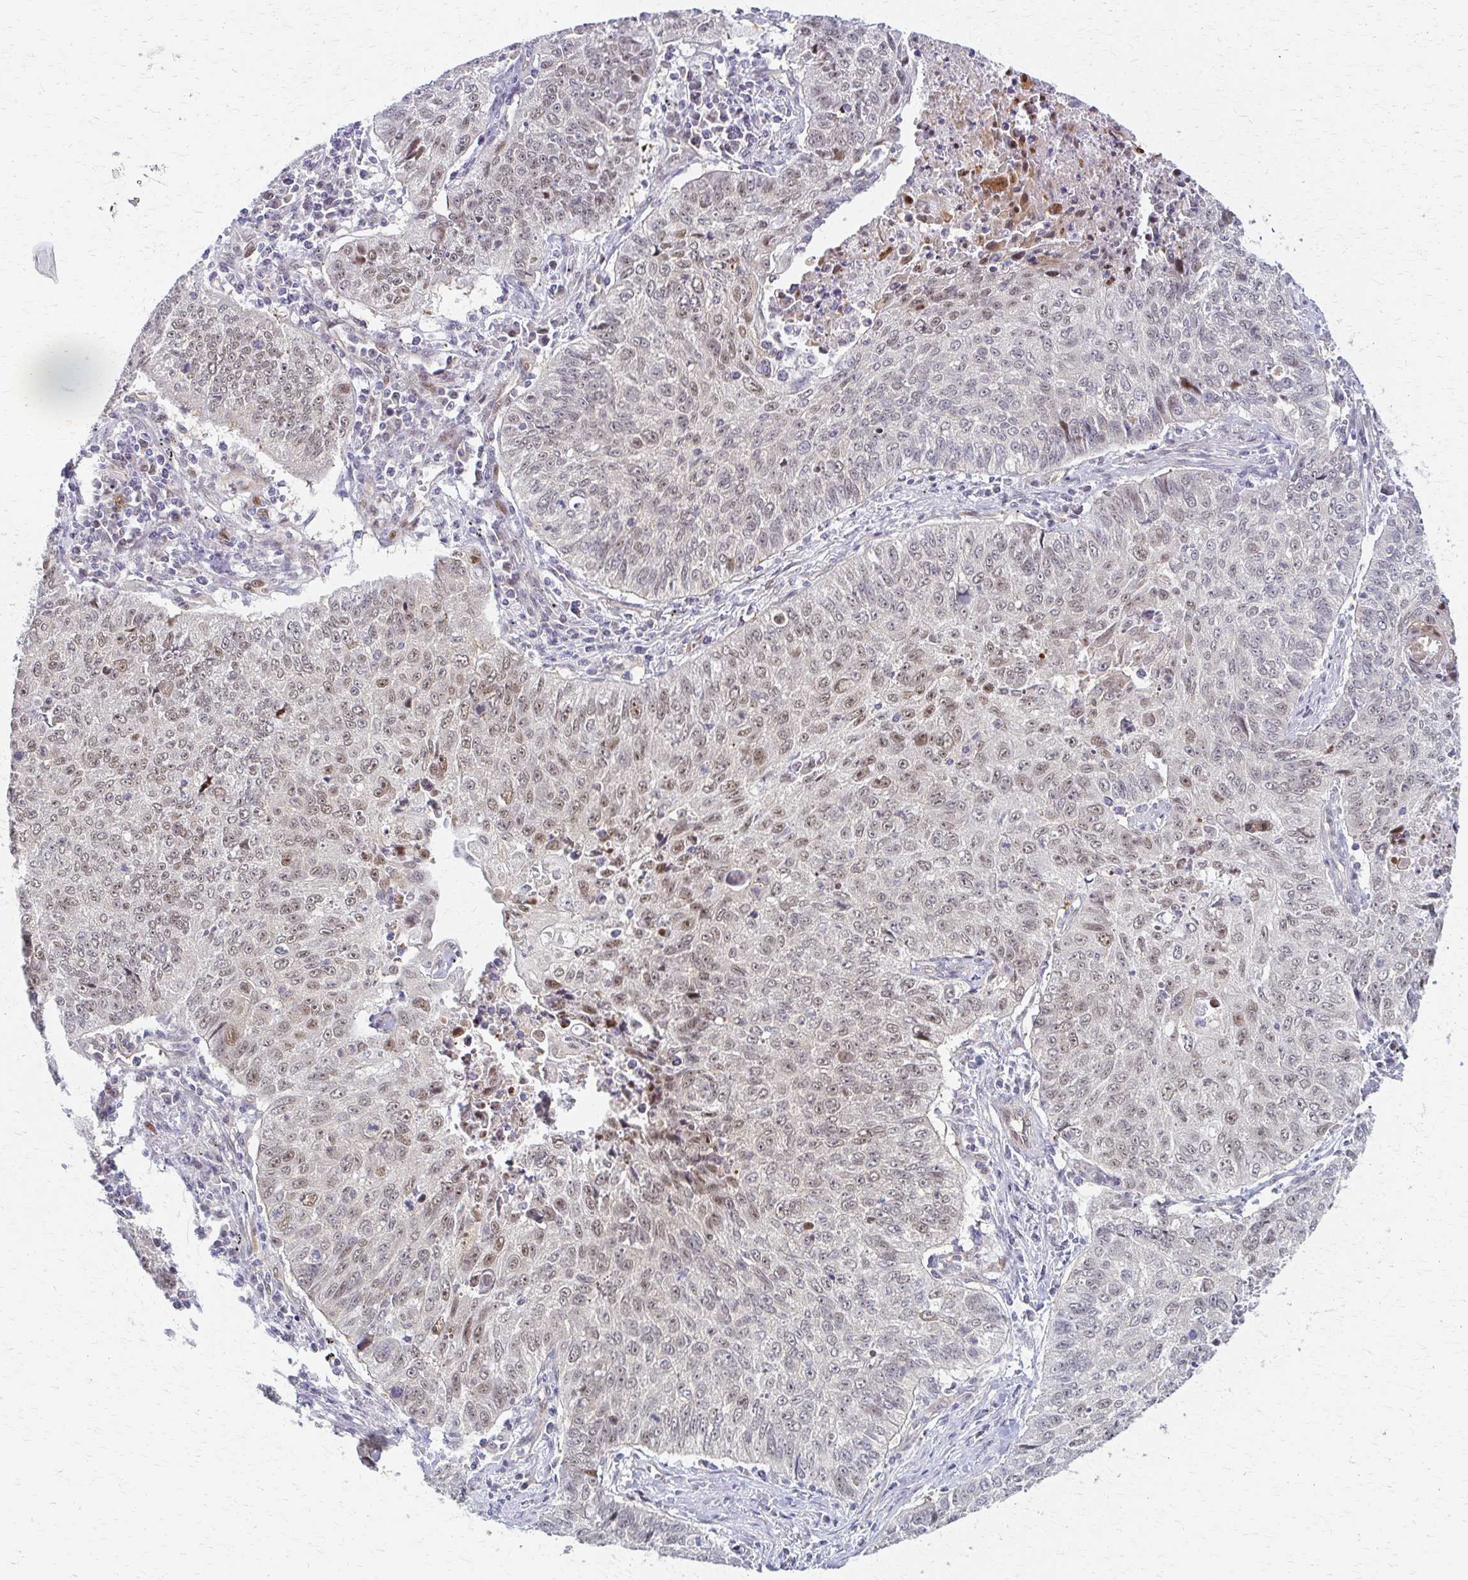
{"staining": {"intensity": "weak", "quantity": "25%-75%", "location": "nuclear"}, "tissue": "lung cancer", "cell_type": "Tumor cells", "image_type": "cancer", "snomed": [{"axis": "morphology", "description": "Normal morphology"}, {"axis": "morphology", "description": "Aneuploidy"}, {"axis": "morphology", "description": "Squamous cell carcinoma, NOS"}, {"axis": "topography", "description": "Lymph node"}, {"axis": "topography", "description": "Lung"}], "caption": "IHC staining of lung cancer (aneuploidy), which exhibits low levels of weak nuclear expression in approximately 25%-75% of tumor cells indicating weak nuclear protein staining. The staining was performed using DAB (3,3'-diaminobenzidine) (brown) for protein detection and nuclei were counterstained in hematoxylin (blue).", "gene": "PSMD7", "patient": {"sex": "female", "age": 76}}